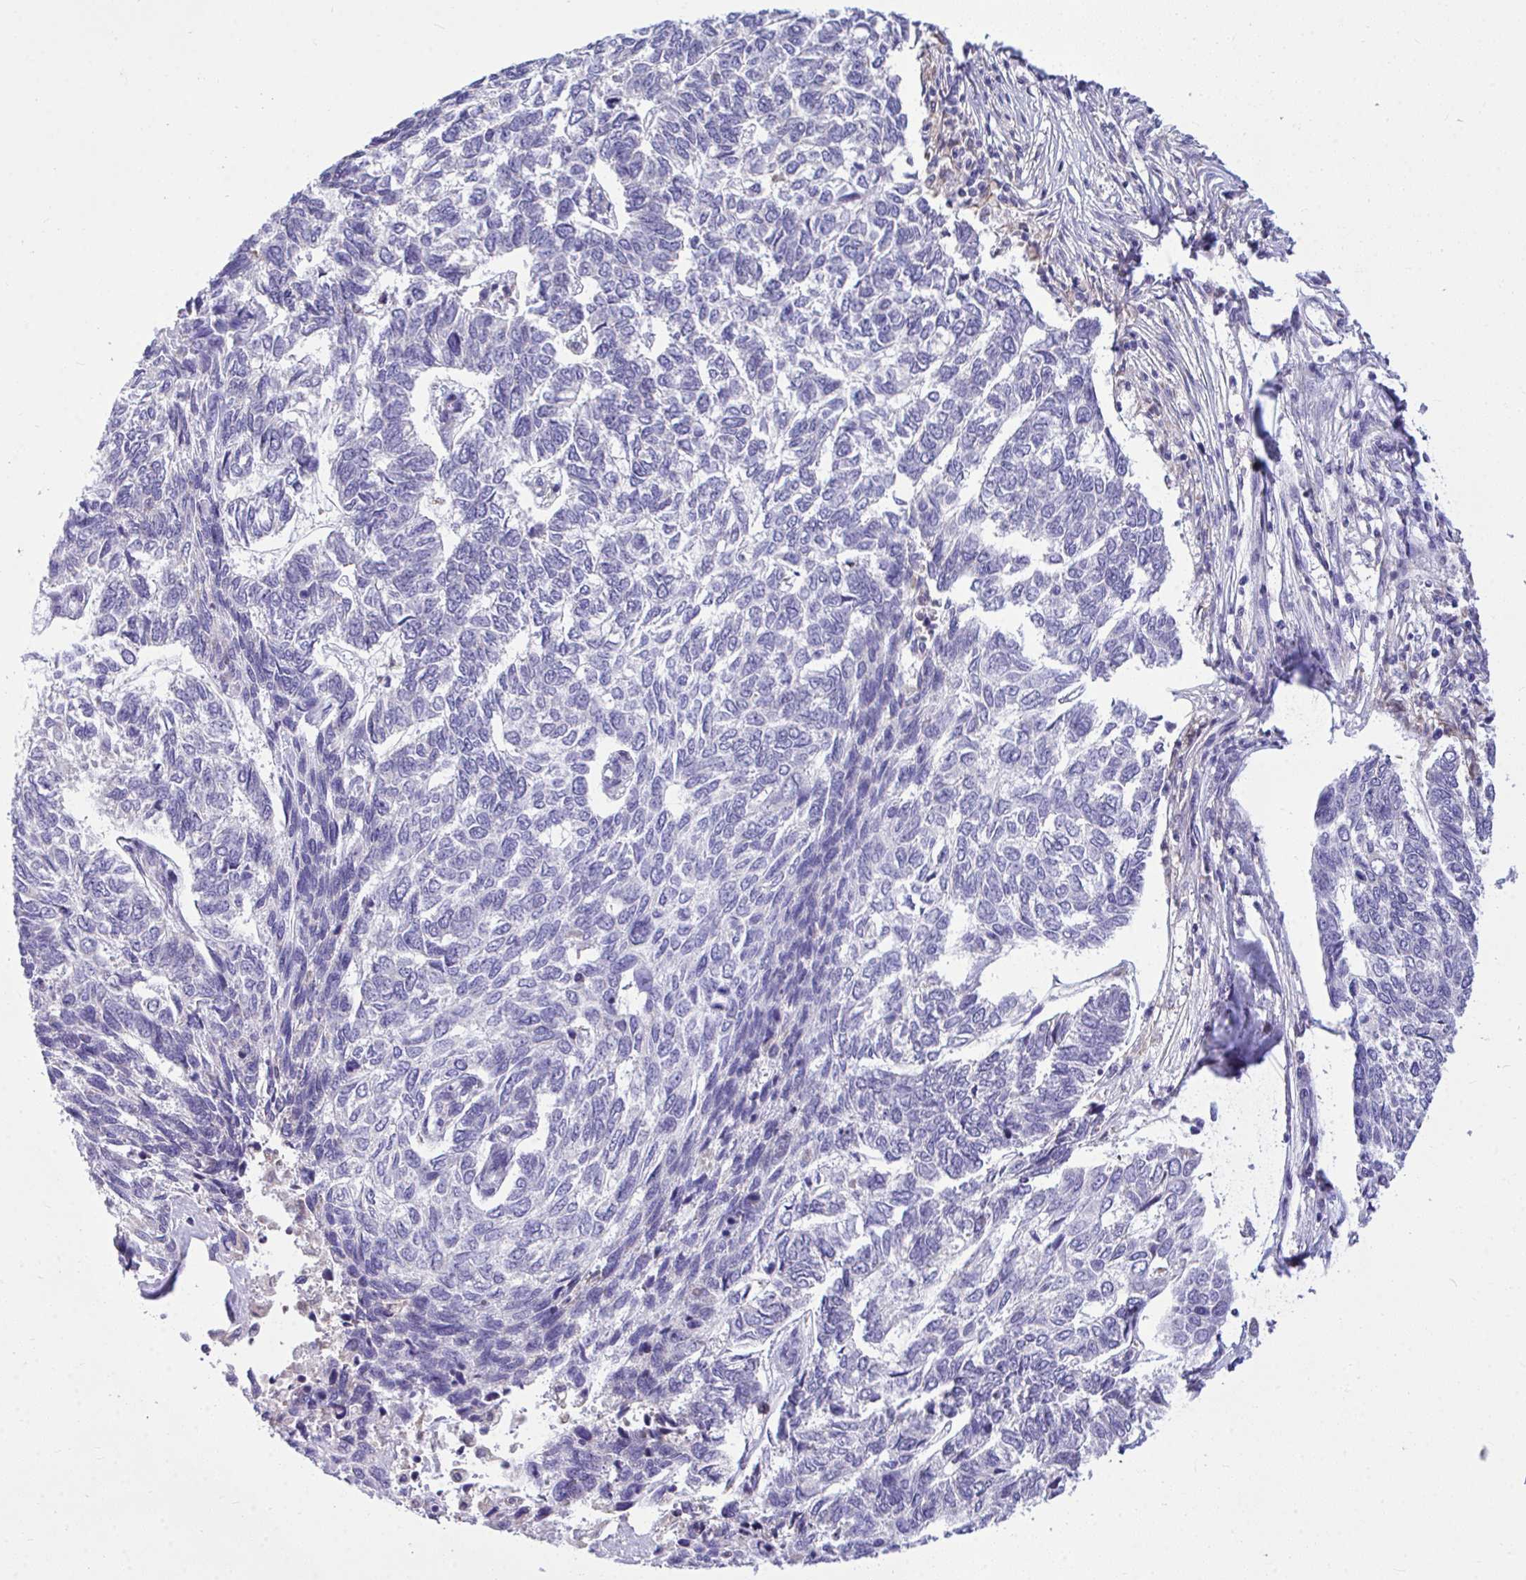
{"staining": {"intensity": "negative", "quantity": "none", "location": "none"}, "tissue": "skin cancer", "cell_type": "Tumor cells", "image_type": "cancer", "snomed": [{"axis": "morphology", "description": "Basal cell carcinoma"}, {"axis": "topography", "description": "Skin"}], "caption": "The histopathology image exhibits no staining of tumor cells in skin basal cell carcinoma.", "gene": "PIGK", "patient": {"sex": "female", "age": 65}}